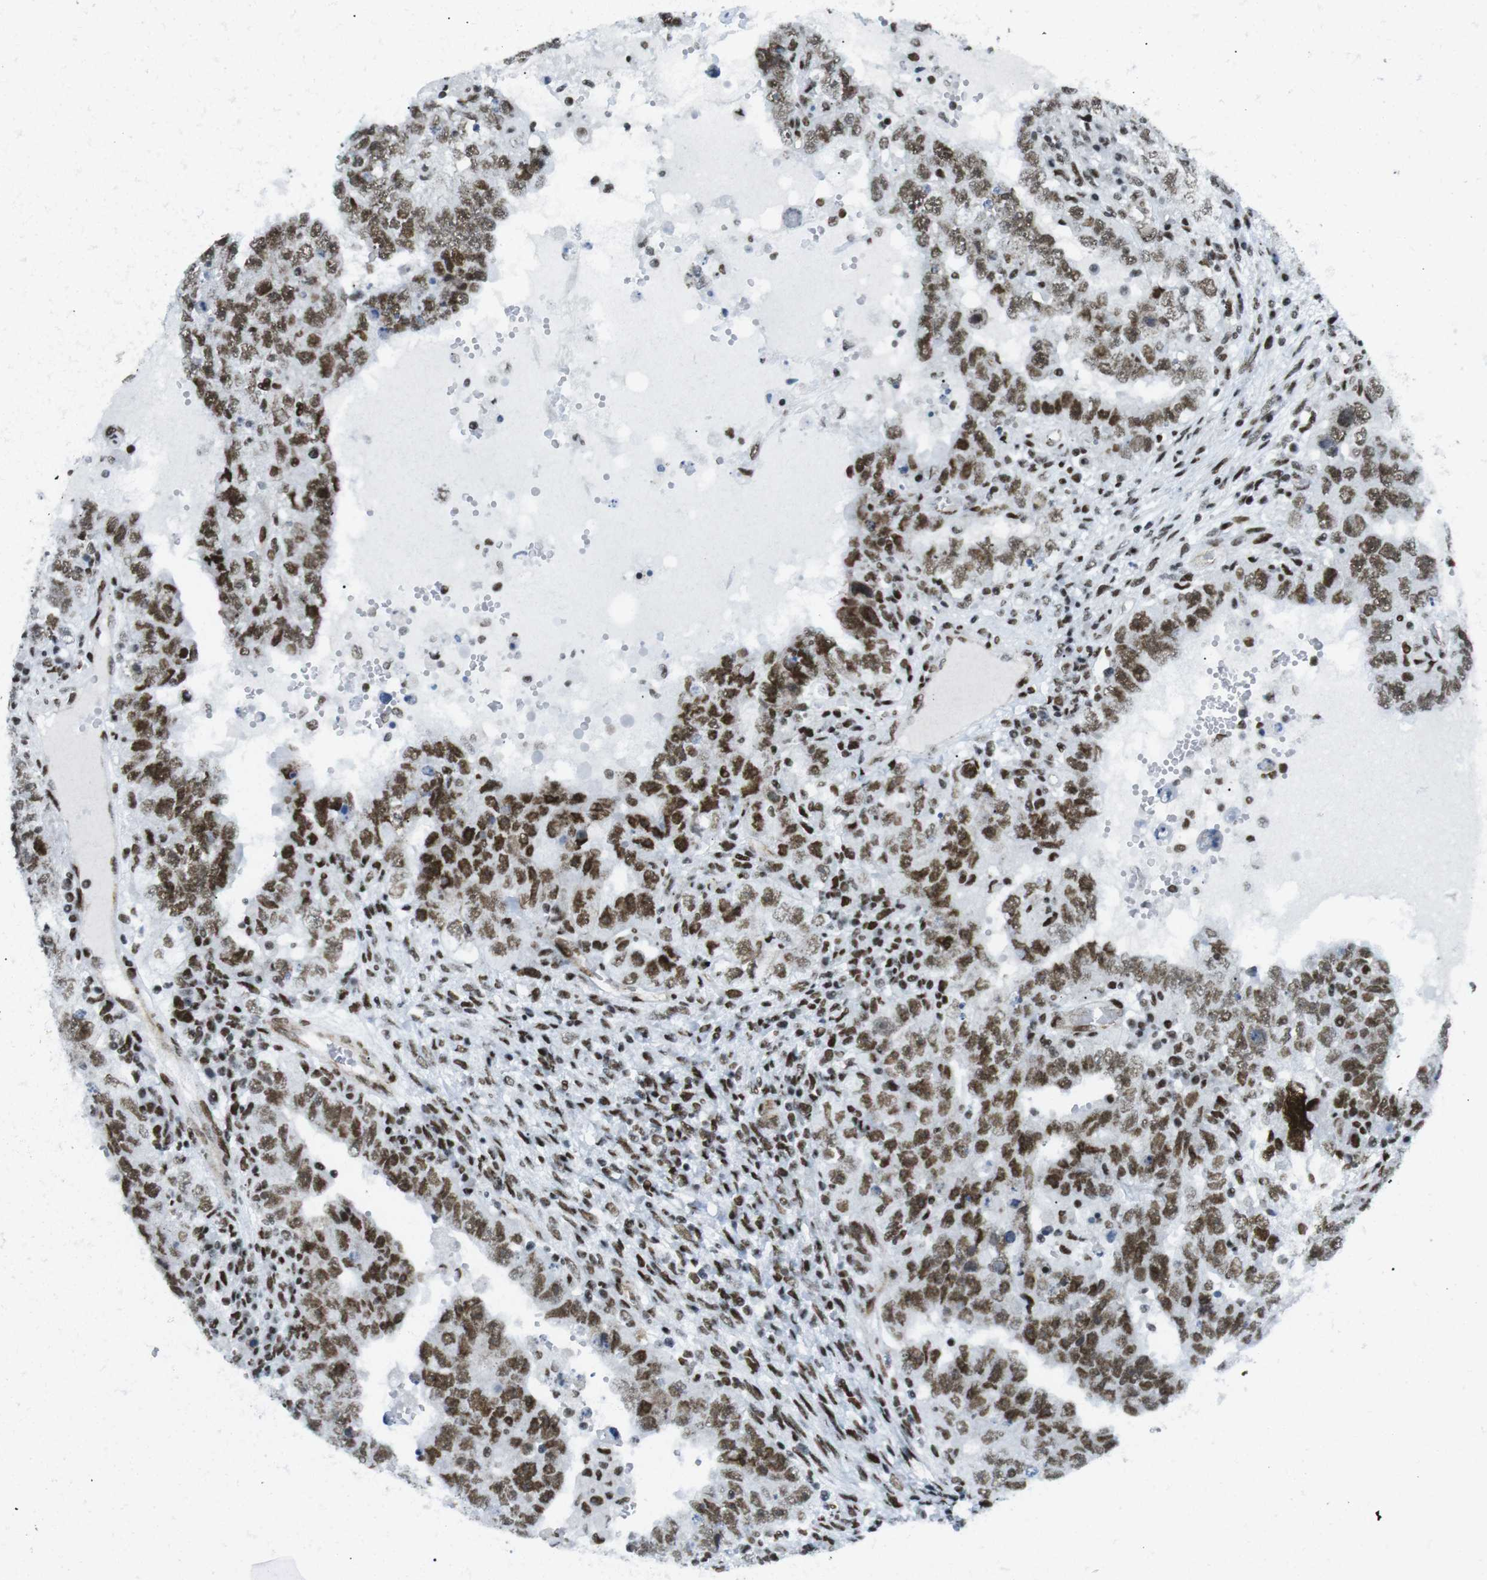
{"staining": {"intensity": "strong", "quantity": ">75%", "location": "nuclear"}, "tissue": "testis cancer", "cell_type": "Tumor cells", "image_type": "cancer", "snomed": [{"axis": "morphology", "description": "Carcinoma, Embryonal, NOS"}, {"axis": "topography", "description": "Testis"}], "caption": "Testis cancer stained with DAB (3,3'-diaminobenzidine) immunohistochemistry displays high levels of strong nuclear expression in approximately >75% of tumor cells.", "gene": "ARID1A", "patient": {"sex": "male", "age": 26}}